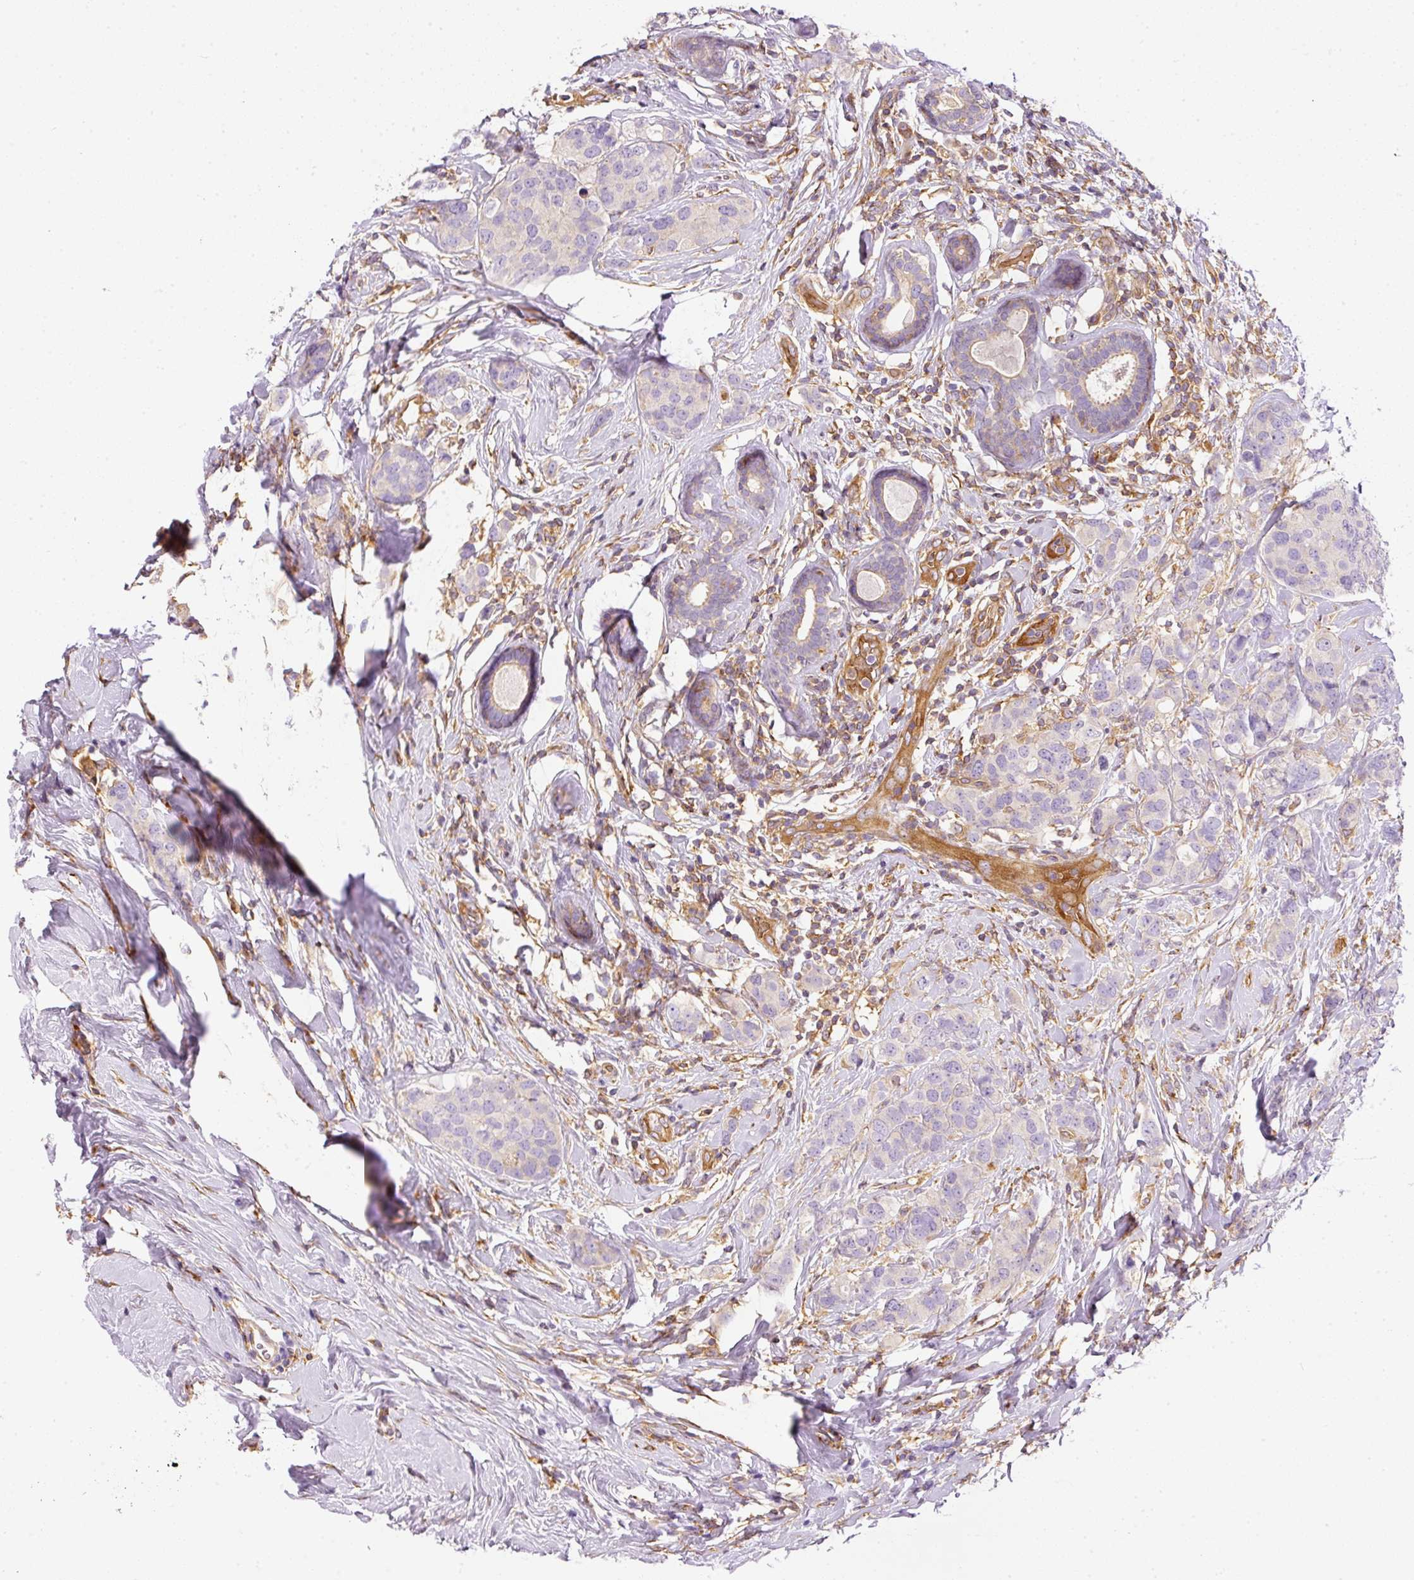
{"staining": {"intensity": "negative", "quantity": "none", "location": "none"}, "tissue": "breast cancer", "cell_type": "Tumor cells", "image_type": "cancer", "snomed": [{"axis": "morphology", "description": "Lobular carcinoma"}, {"axis": "topography", "description": "Breast"}], "caption": "Breast lobular carcinoma stained for a protein using IHC displays no expression tumor cells.", "gene": "TBC1D2B", "patient": {"sex": "female", "age": 59}}